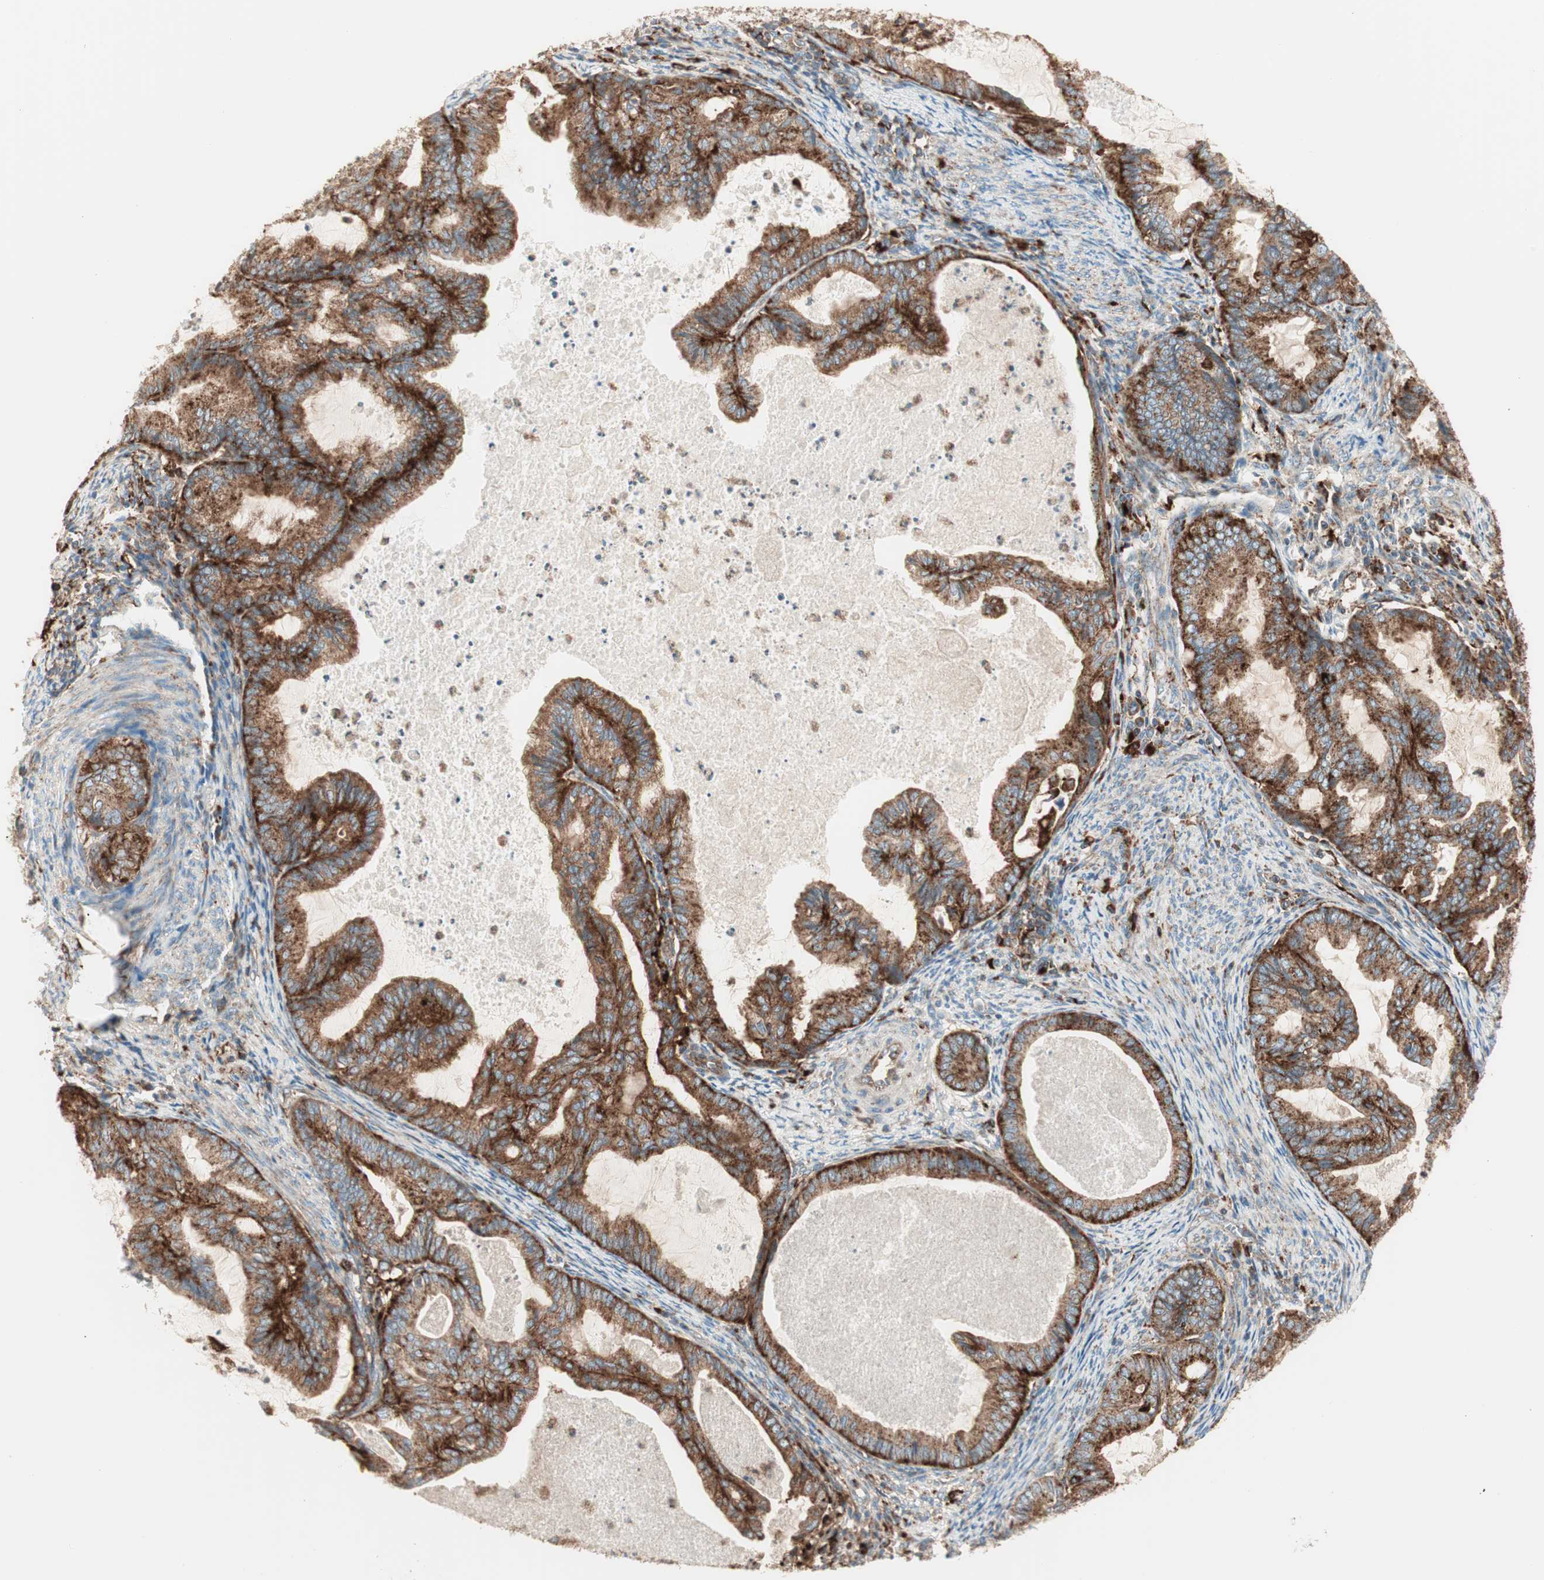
{"staining": {"intensity": "moderate", "quantity": ">75%", "location": "cytoplasmic/membranous"}, "tissue": "cervical cancer", "cell_type": "Tumor cells", "image_type": "cancer", "snomed": [{"axis": "morphology", "description": "Normal tissue, NOS"}, {"axis": "morphology", "description": "Adenocarcinoma, NOS"}, {"axis": "topography", "description": "Cervix"}, {"axis": "topography", "description": "Endometrium"}], "caption": "Human cervical cancer stained with a protein marker exhibits moderate staining in tumor cells.", "gene": "ATP6V1G1", "patient": {"sex": "female", "age": 86}}